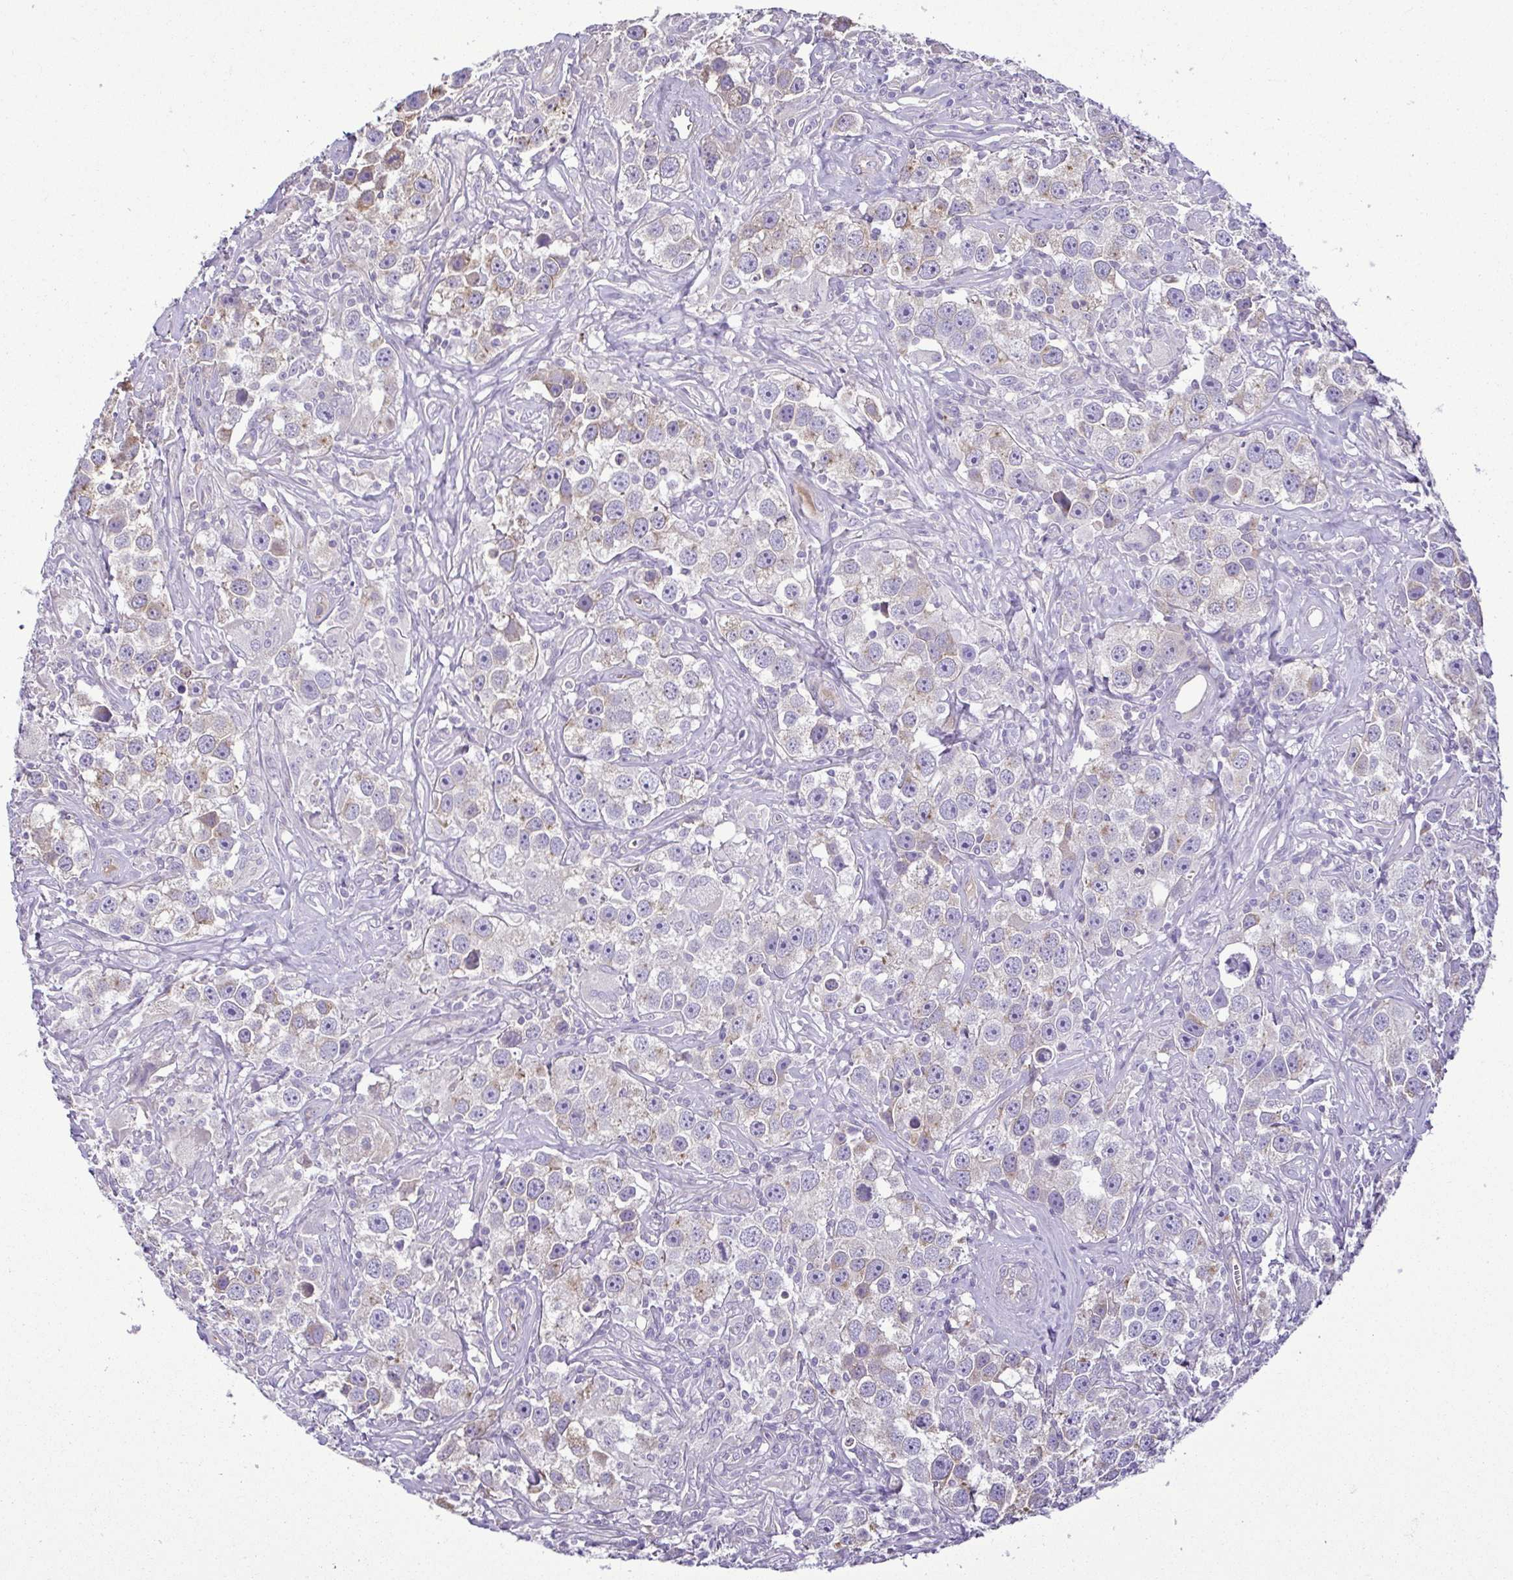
{"staining": {"intensity": "negative", "quantity": "none", "location": "none"}, "tissue": "testis cancer", "cell_type": "Tumor cells", "image_type": "cancer", "snomed": [{"axis": "morphology", "description": "Seminoma, NOS"}, {"axis": "topography", "description": "Testis"}], "caption": "DAB (3,3'-diaminobenzidine) immunohistochemical staining of seminoma (testis) demonstrates no significant positivity in tumor cells. The staining is performed using DAB brown chromogen with nuclei counter-stained in using hematoxylin.", "gene": "MYL10", "patient": {"sex": "male", "age": 49}}